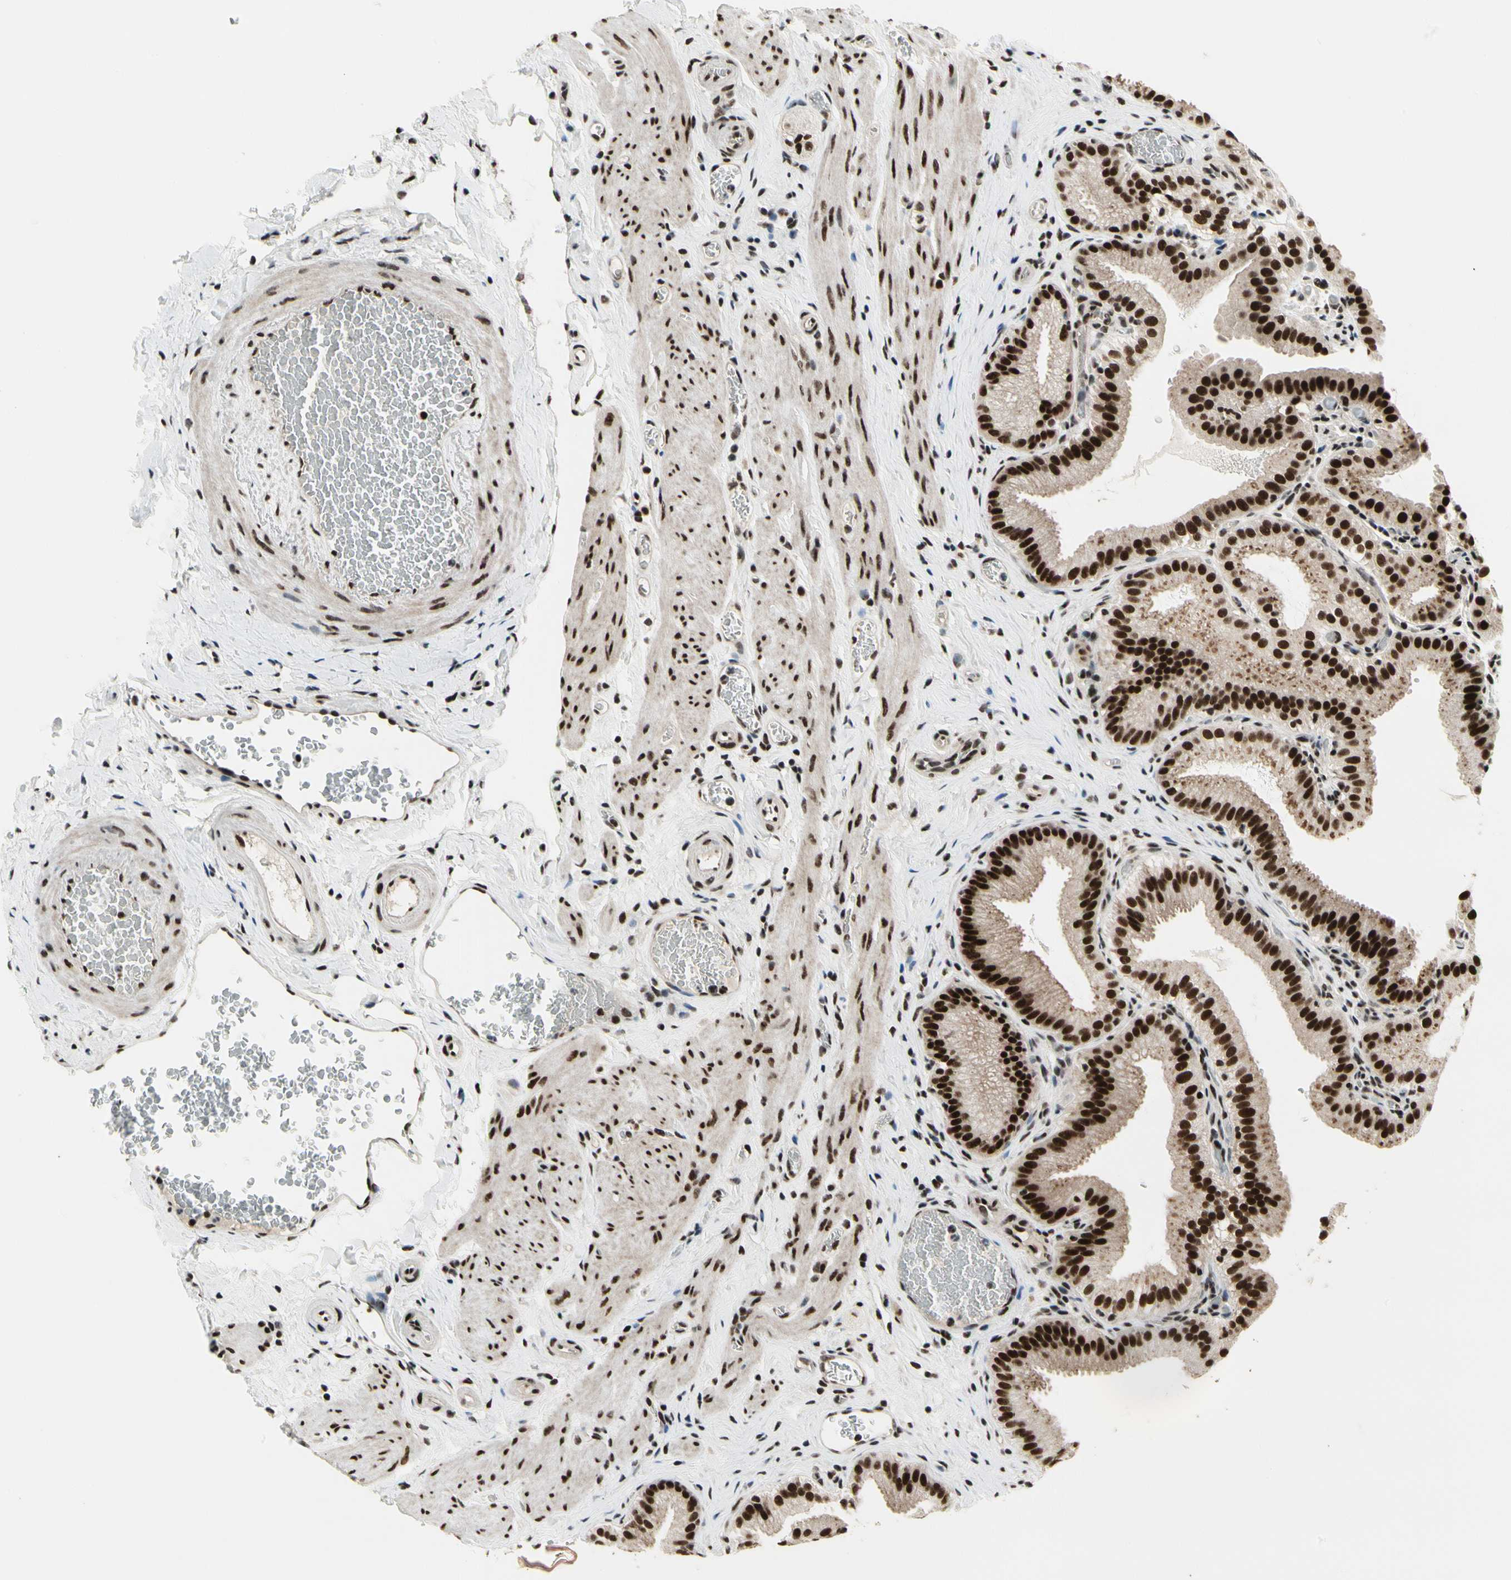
{"staining": {"intensity": "strong", "quantity": ">75%", "location": "cytoplasmic/membranous,nuclear"}, "tissue": "gallbladder", "cell_type": "Glandular cells", "image_type": "normal", "snomed": [{"axis": "morphology", "description": "Normal tissue, NOS"}, {"axis": "topography", "description": "Gallbladder"}], "caption": "Immunohistochemical staining of normal gallbladder shows strong cytoplasmic/membranous,nuclear protein staining in about >75% of glandular cells. (DAB (3,3'-diaminobenzidine) IHC with brightfield microscopy, high magnification).", "gene": "SRSF11", "patient": {"sex": "male", "age": 54}}